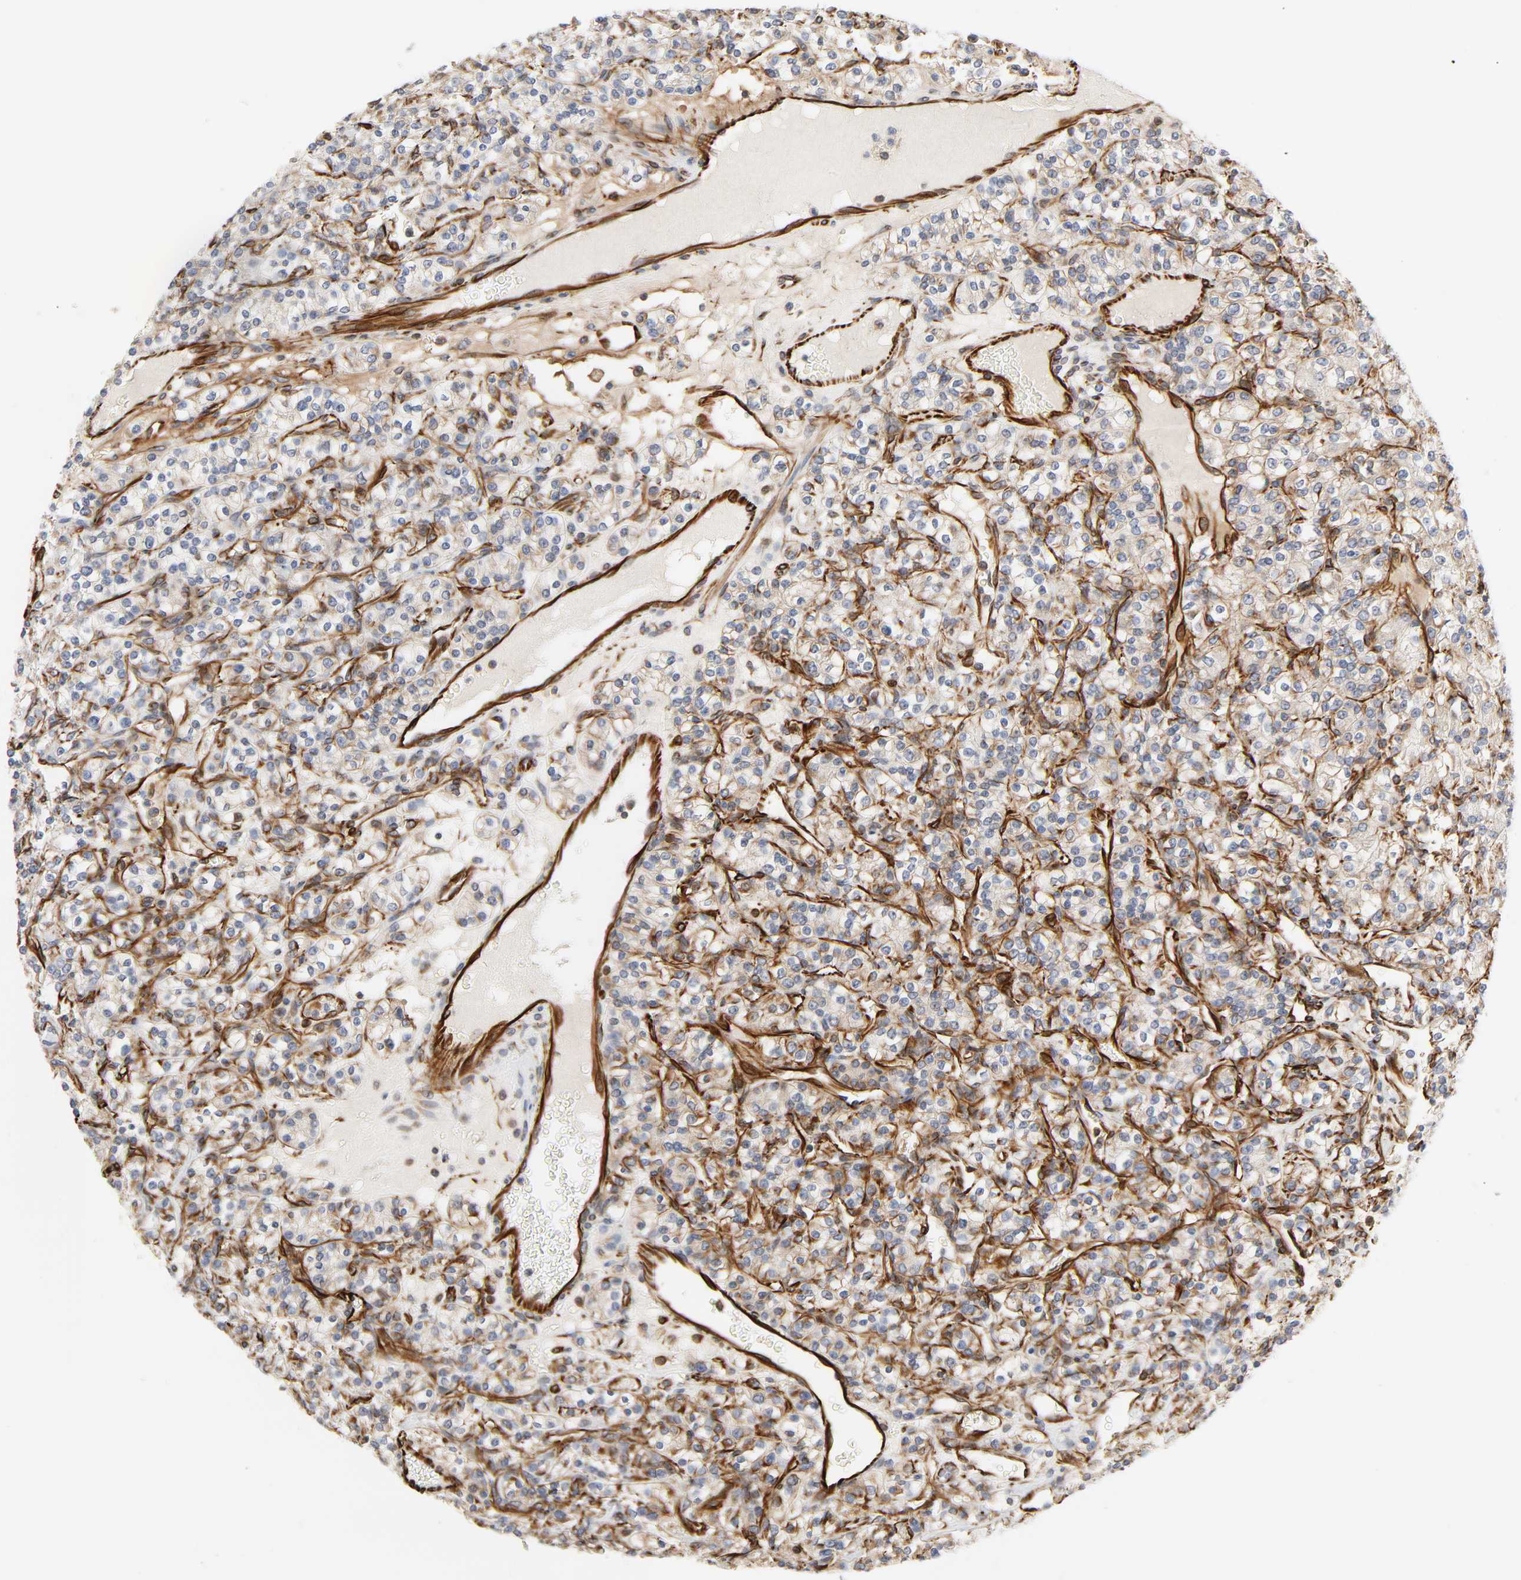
{"staining": {"intensity": "moderate", "quantity": "<25%", "location": "cytoplasmic/membranous"}, "tissue": "renal cancer", "cell_type": "Tumor cells", "image_type": "cancer", "snomed": [{"axis": "morphology", "description": "Adenocarcinoma, NOS"}, {"axis": "topography", "description": "Kidney"}], "caption": "Renal cancer (adenocarcinoma) tissue shows moderate cytoplasmic/membranous positivity in approximately <25% of tumor cells, visualized by immunohistochemistry.", "gene": "FAM118A", "patient": {"sex": "male", "age": 77}}